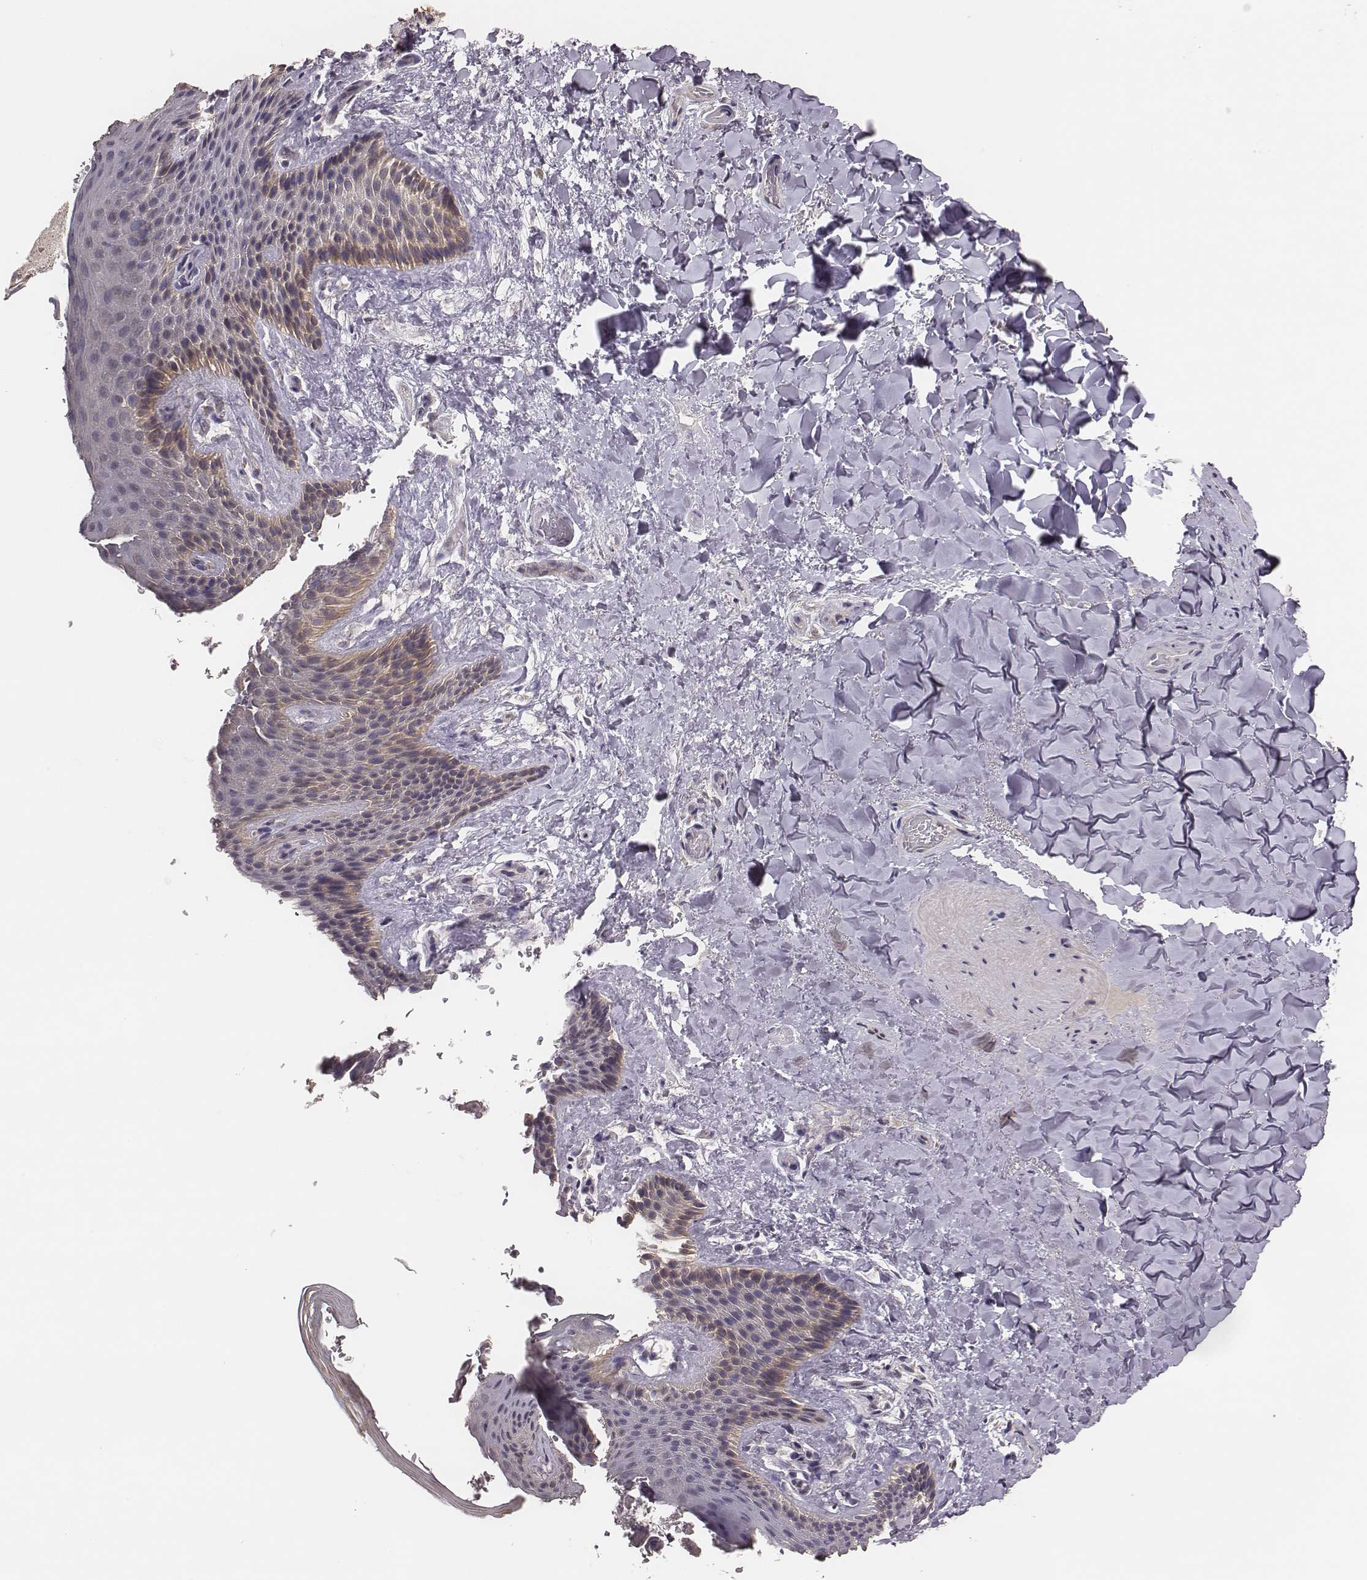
{"staining": {"intensity": "moderate", "quantity": "<25%", "location": "cytoplasmic/membranous"}, "tissue": "skin", "cell_type": "Epidermal cells", "image_type": "normal", "snomed": [{"axis": "morphology", "description": "Normal tissue, NOS"}, {"axis": "topography", "description": "Anal"}], "caption": "DAB (3,3'-diaminobenzidine) immunohistochemical staining of benign skin displays moderate cytoplasmic/membranous protein expression in approximately <25% of epidermal cells.", "gene": "HAVCR1", "patient": {"sex": "male", "age": 36}}